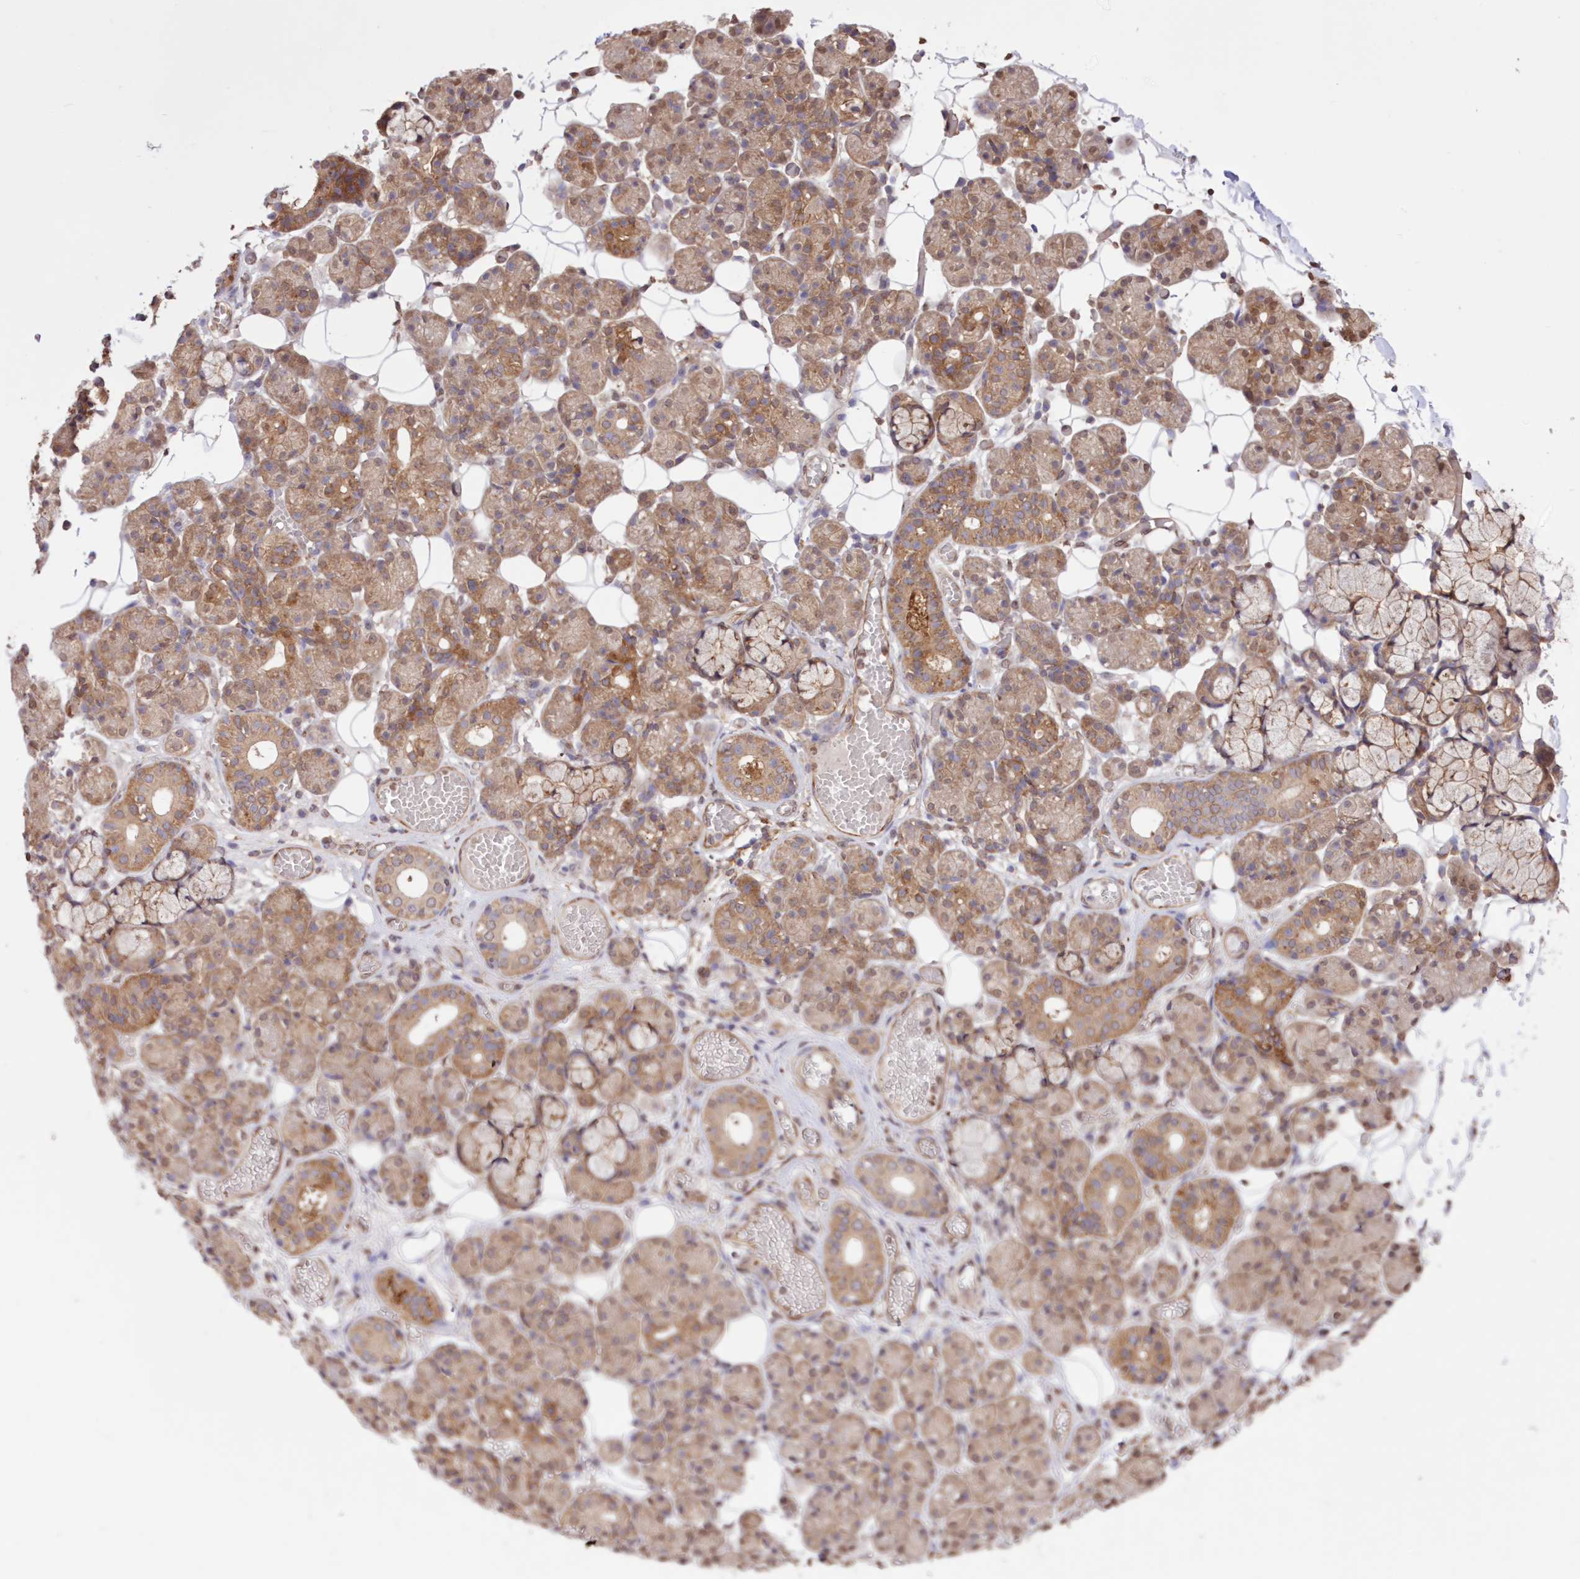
{"staining": {"intensity": "moderate", "quantity": "25%-75%", "location": "cytoplasmic/membranous,nuclear"}, "tissue": "salivary gland", "cell_type": "Glandular cells", "image_type": "normal", "snomed": [{"axis": "morphology", "description": "Normal tissue, NOS"}, {"axis": "topography", "description": "Salivary gland"}], "caption": "This histopathology image shows IHC staining of benign salivary gland, with medium moderate cytoplasmic/membranous,nuclear expression in approximately 25%-75% of glandular cells.", "gene": "FCHO2", "patient": {"sex": "male", "age": 63}}